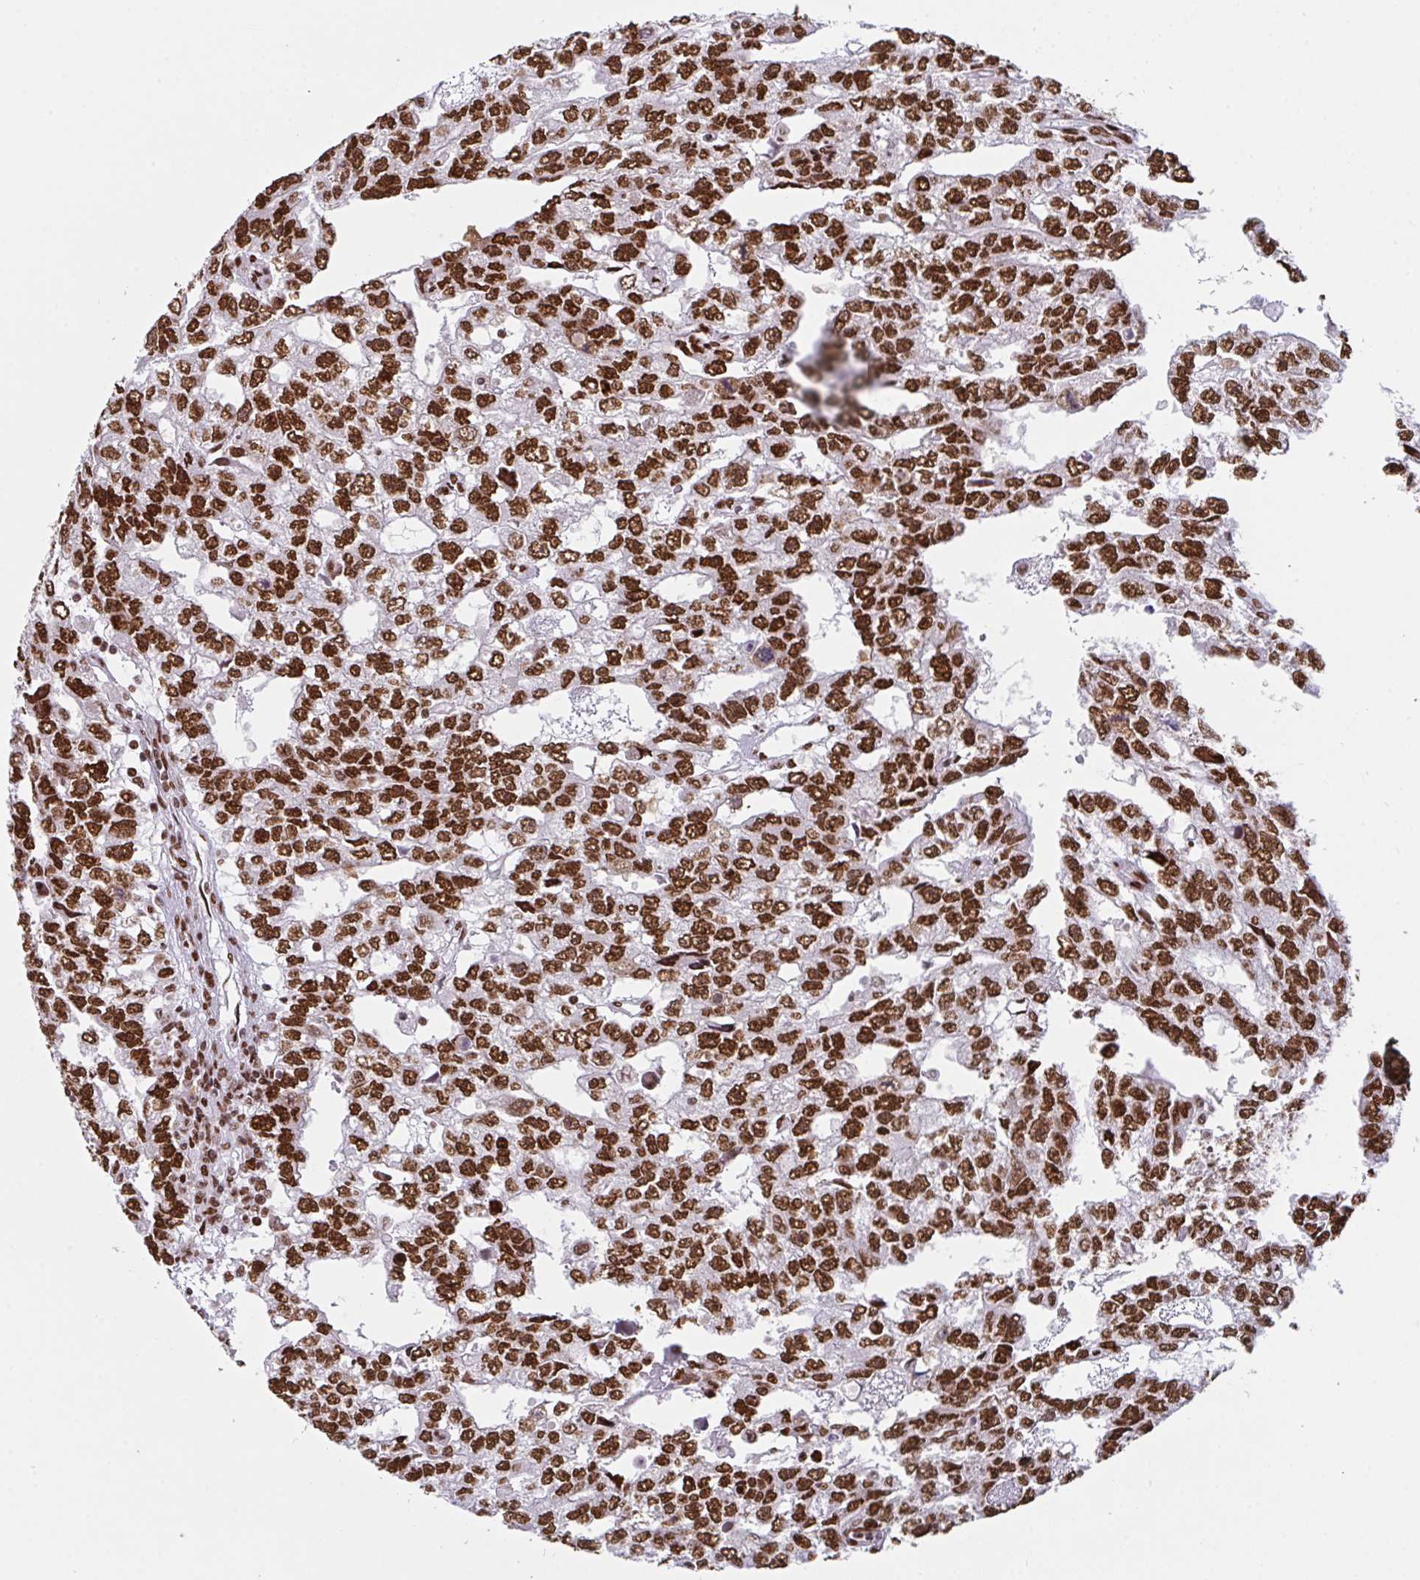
{"staining": {"intensity": "strong", "quantity": ">75%", "location": "nuclear"}, "tissue": "testis cancer", "cell_type": "Tumor cells", "image_type": "cancer", "snomed": [{"axis": "morphology", "description": "Carcinoma, Embryonal, NOS"}, {"axis": "topography", "description": "Testis"}], "caption": "A brown stain shows strong nuclear staining of a protein in testis embryonal carcinoma tumor cells.", "gene": "CLP1", "patient": {"sex": "male", "age": 20}}